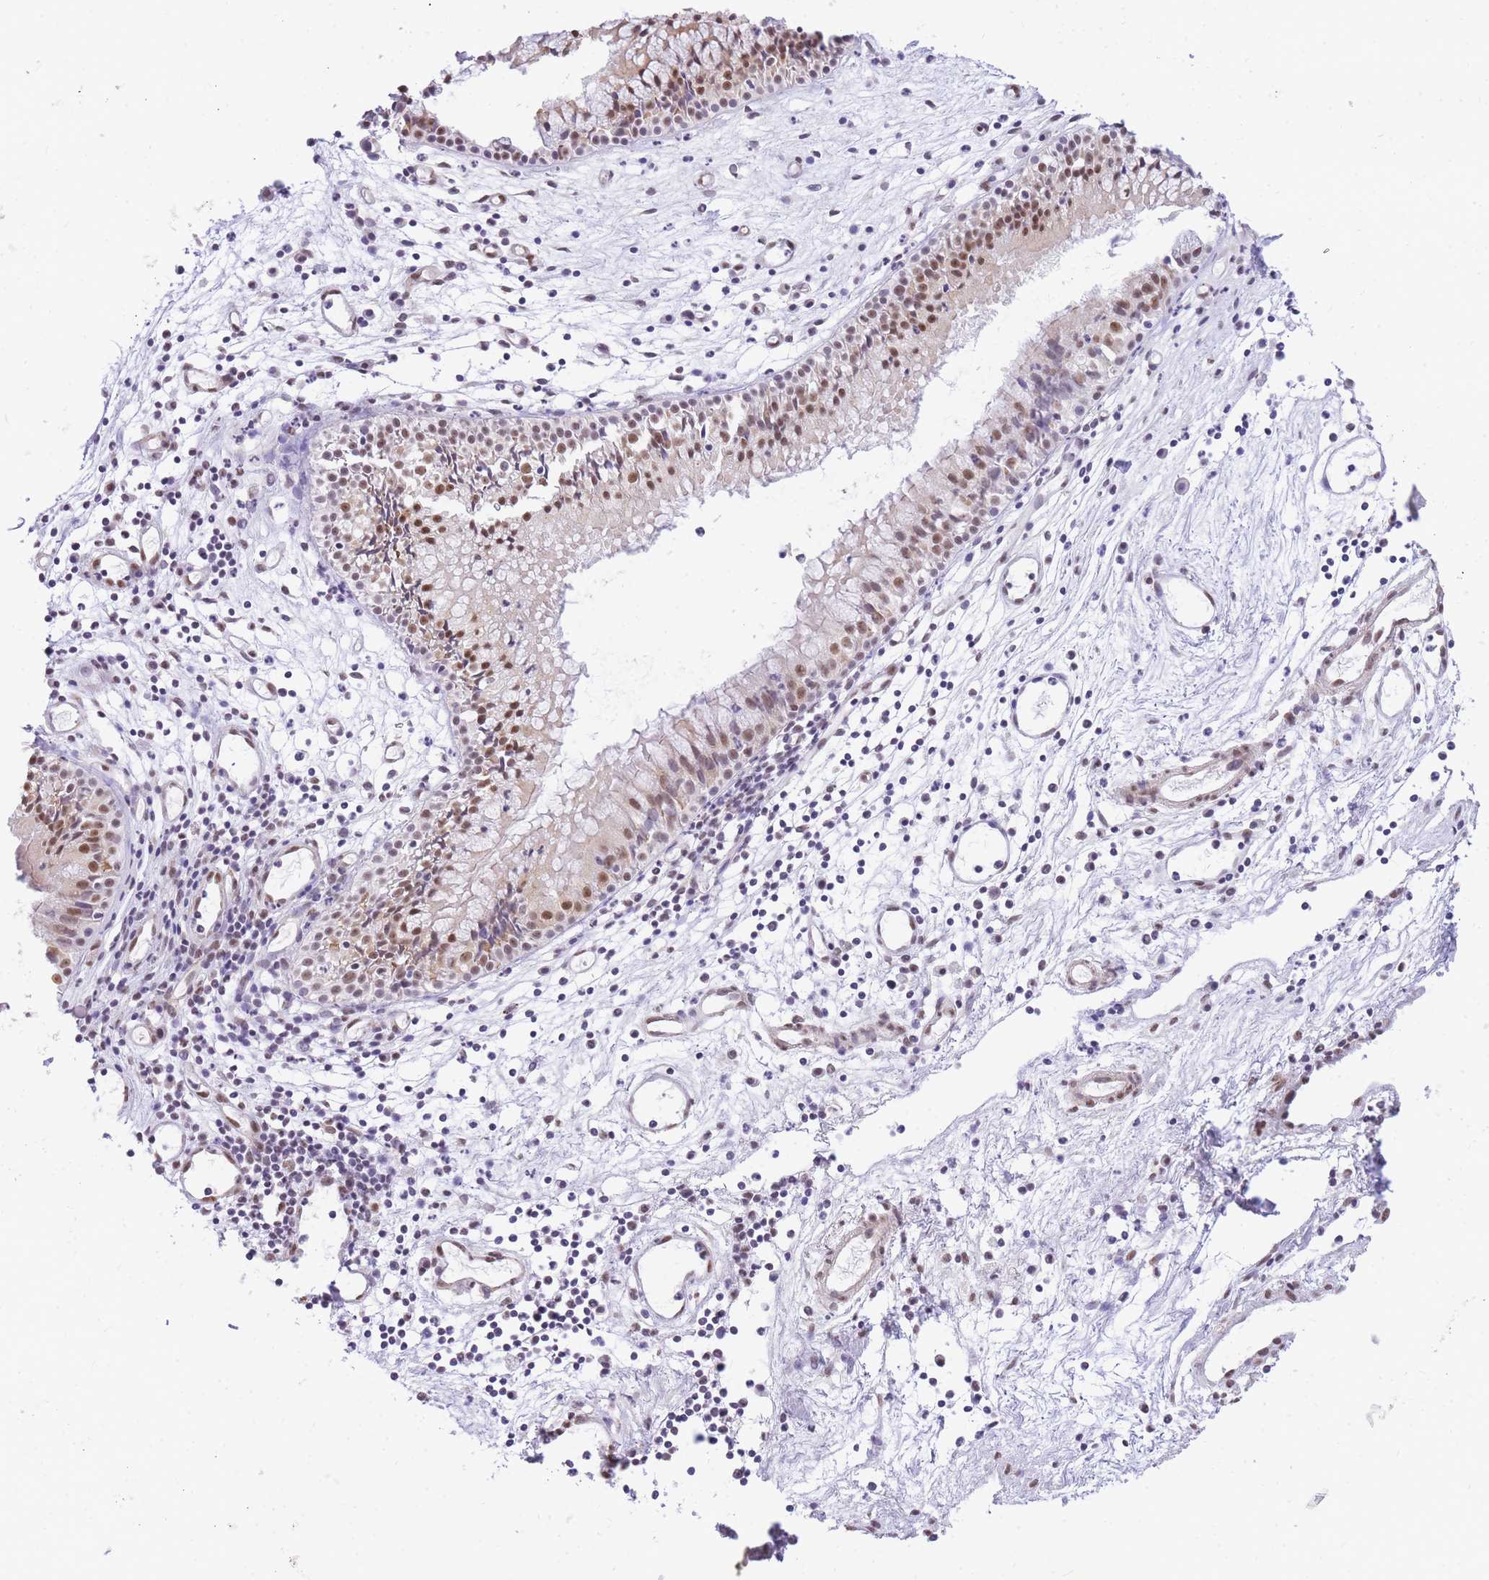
{"staining": {"intensity": "moderate", "quantity": "25%-75%", "location": "nuclear"}, "tissue": "nasopharynx", "cell_type": "Respiratory epithelial cells", "image_type": "normal", "snomed": [{"axis": "morphology", "description": "Normal tissue, NOS"}, {"axis": "topography", "description": "Nasopharynx"}], "caption": "The micrograph displays a brown stain indicating the presence of a protein in the nuclear of respiratory epithelial cells in nasopharynx. The protein is shown in brown color, while the nuclei are stained blue.", "gene": "S100PBP", "patient": {"sex": "male", "age": 82}}